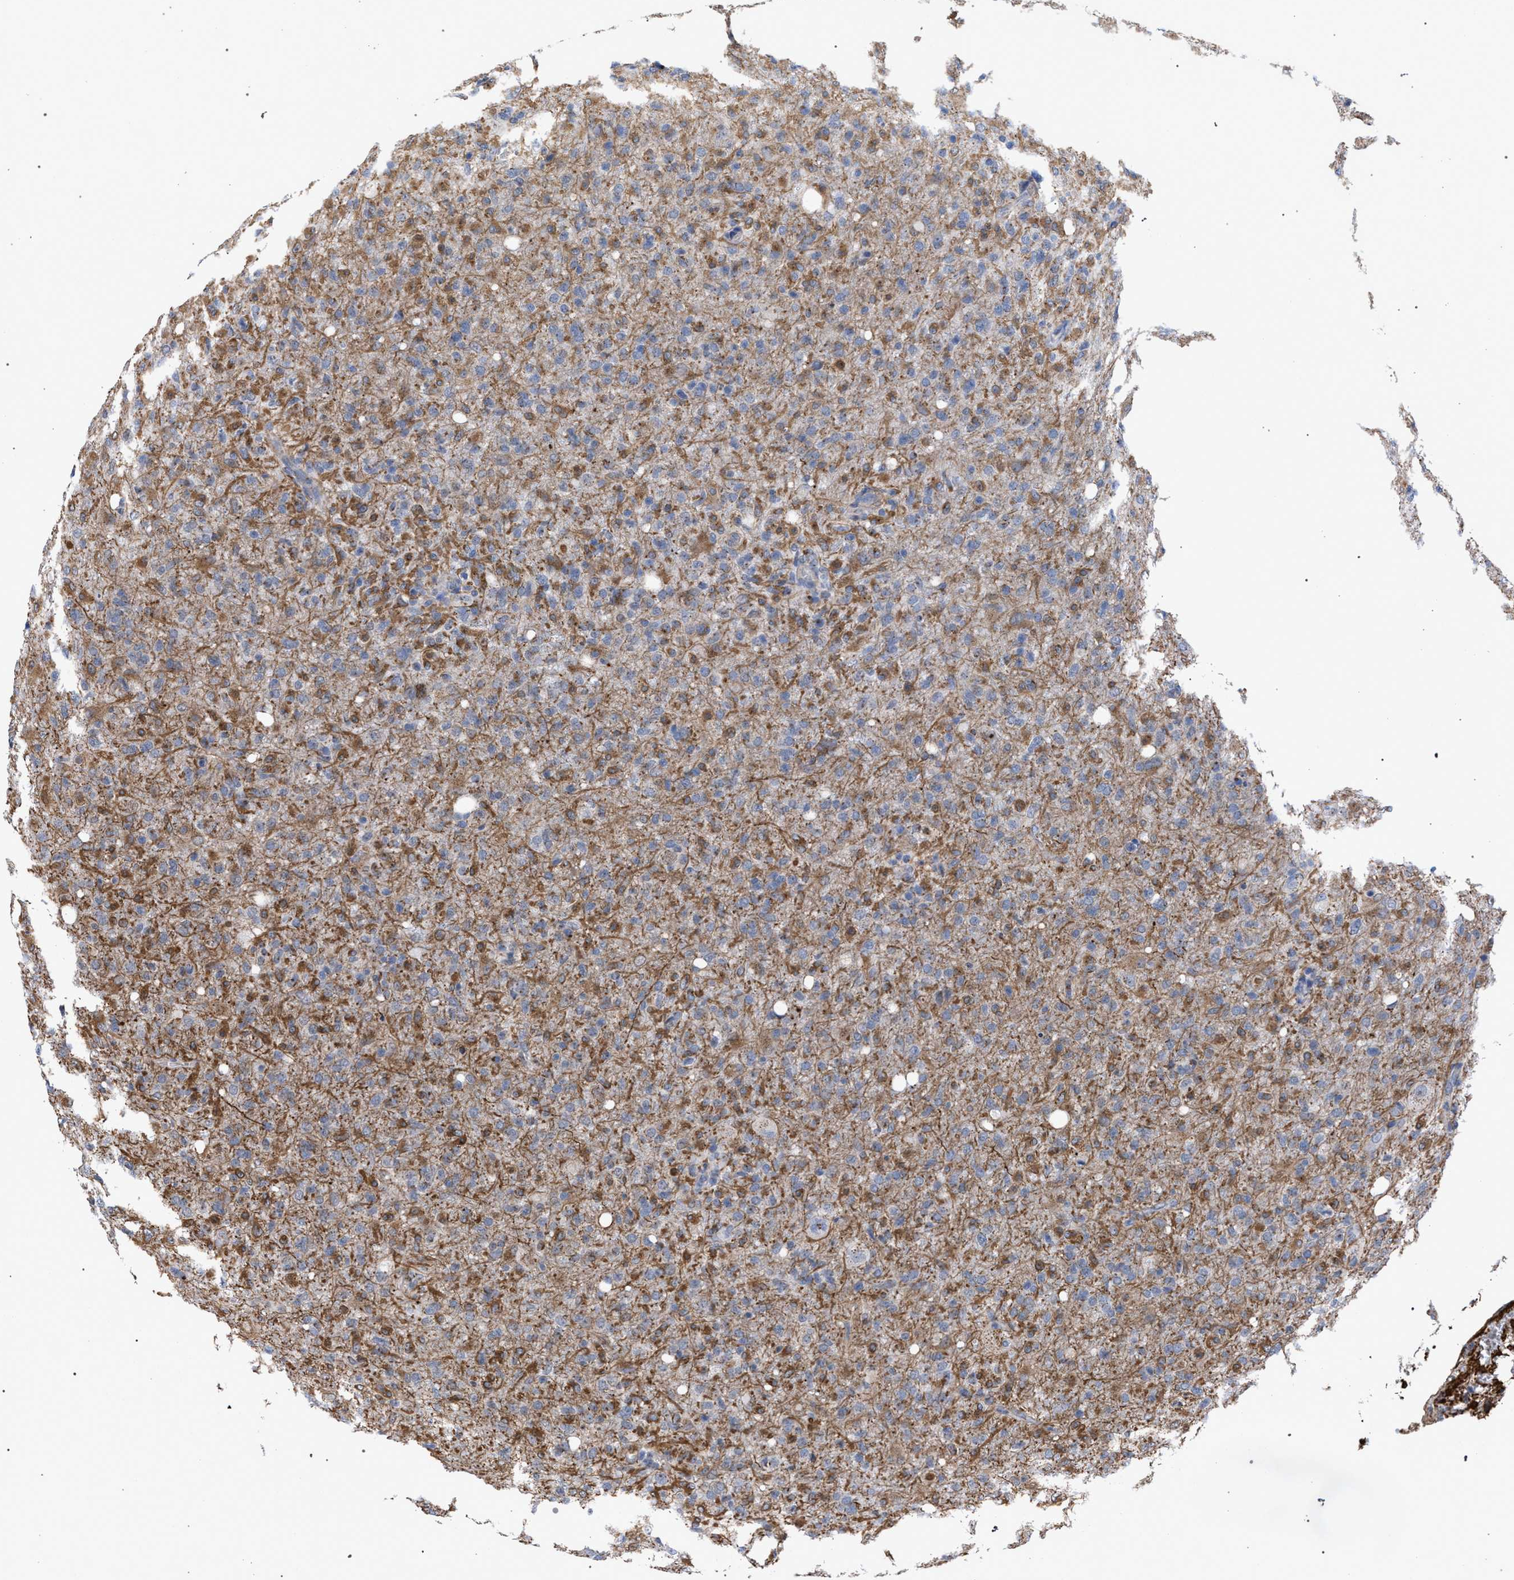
{"staining": {"intensity": "moderate", "quantity": ">75%", "location": "cytoplasmic/membranous"}, "tissue": "glioma", "cell_type": "Tumor cells", "image_type": "cancer", "snomed": [{"axis": "morphology", "description": "Glioma, malignant, High grade"}, {"axis": "topography", "description": "Brain"}], "caption": "Moderate cytoplasmic/membranous expression for a protein is present in approximately >75% of tumor cells of malignant high-grade glioma using immunohistochemistry (IHC).", "gene": "GOLGA2", "patient": {"sex": "female", "age": 57}}